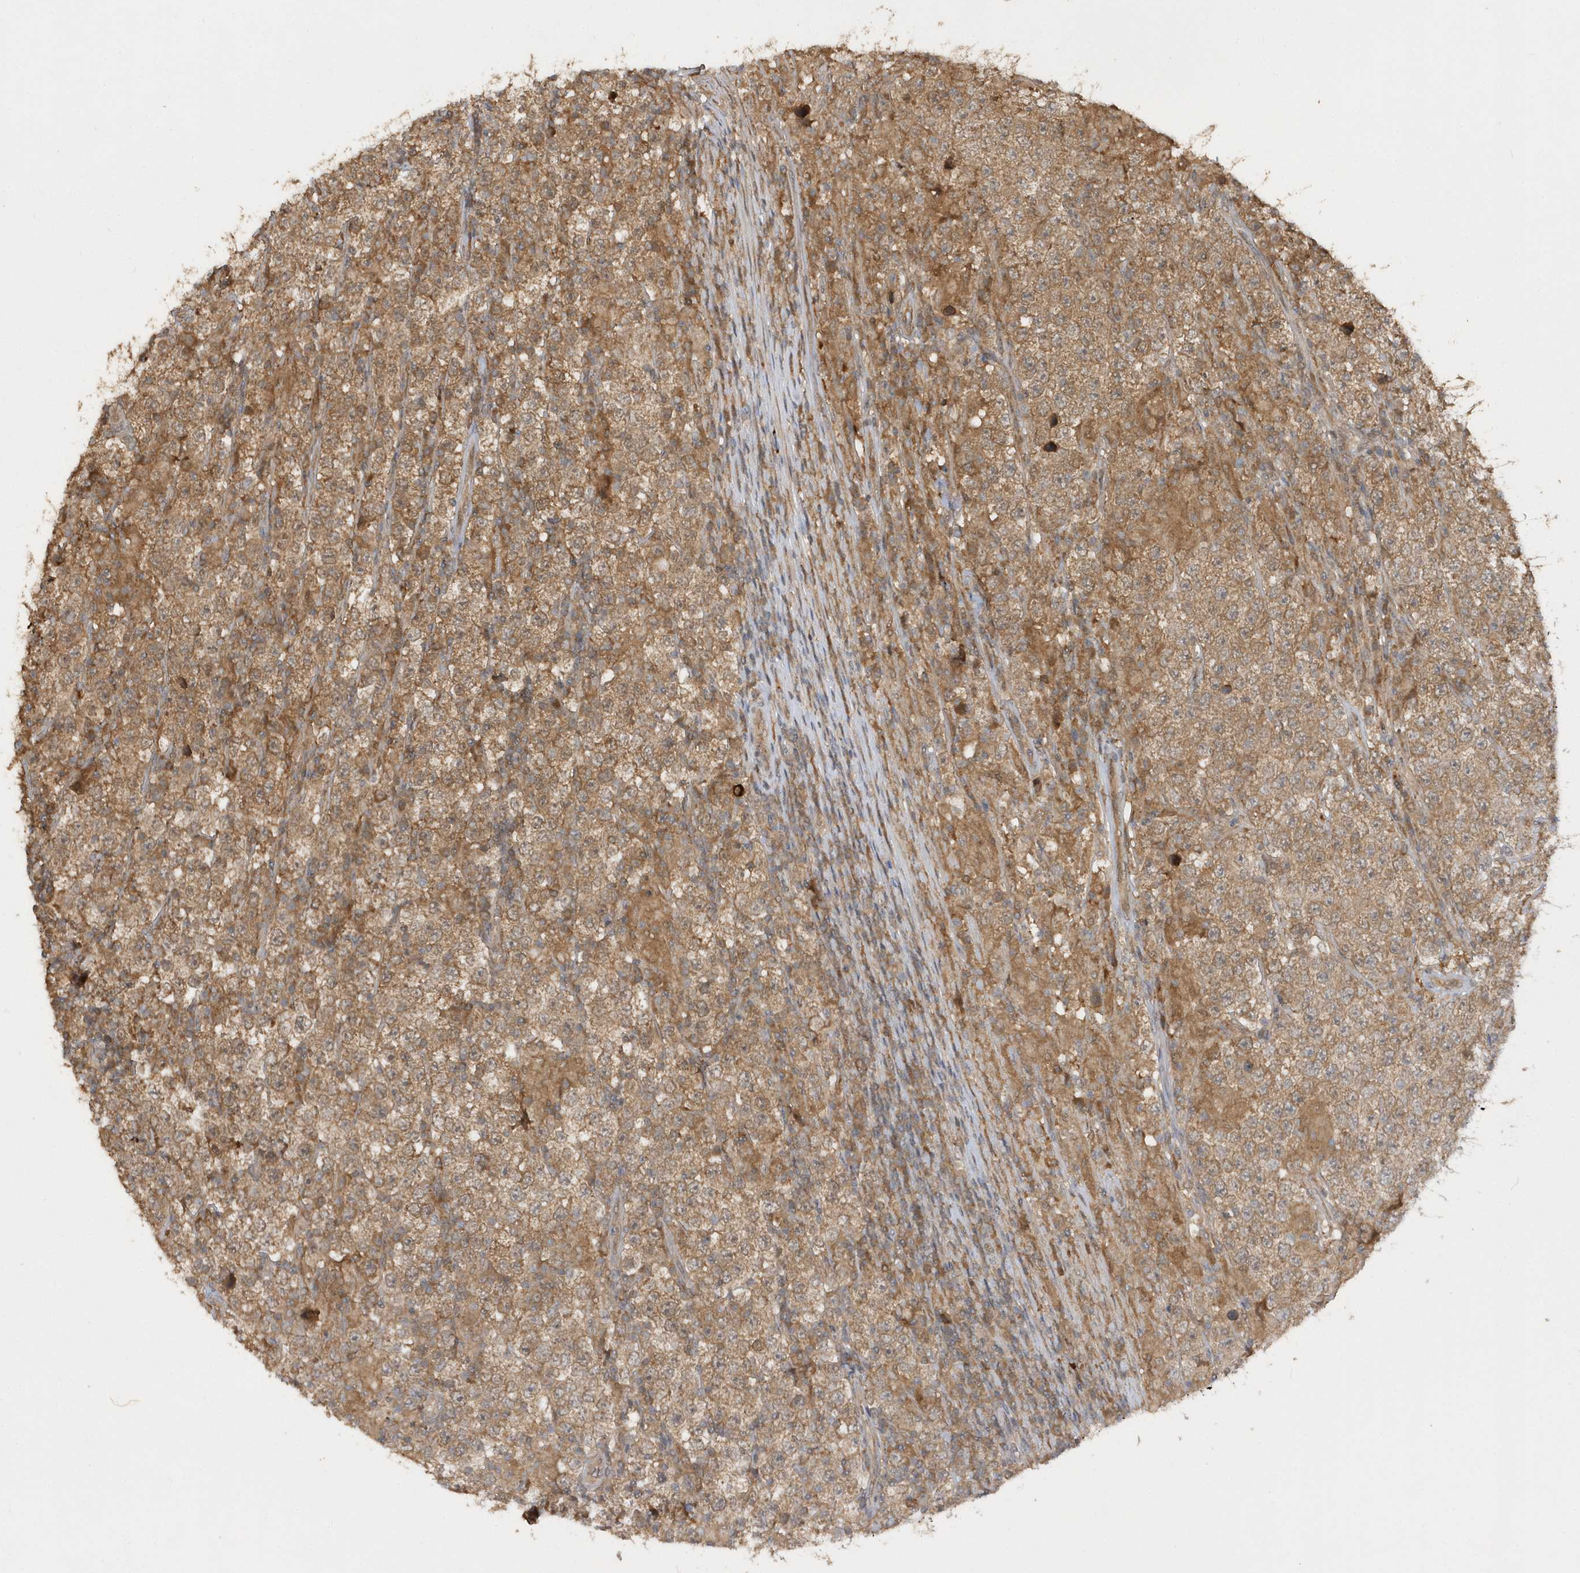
{"staining": {"intensity": "moderate", "quantity": ">75%", "location": "cytoplasmic/membranous"}, "tissue": "testis cancer", "cell_type": "Tumor cells", "image_type": "cancer", "snomed": [{"axis": "morphology", "description": "Normal tissue, NOS"}, {"axis": "morphology", "description": "Urothelial carcinoma, High grade"}, {"axis": "morphology", "description": "Seminoma, NOS"}, {"axis": "morphology", "description": "Carcinoma, Embryonal, NOS"}, {"axis": "topography", "description": "Urinary bladder"}, {"axis": "topography", "description": "Testis"}], "caption": "Brown immunohistochemical staining in seminoma (testis) displays moderate cytoplasmic/membranous expression in approximately >75% of tumor cells.", "gene": "RPE", "patient": {"sex": "male", "age": 41}}